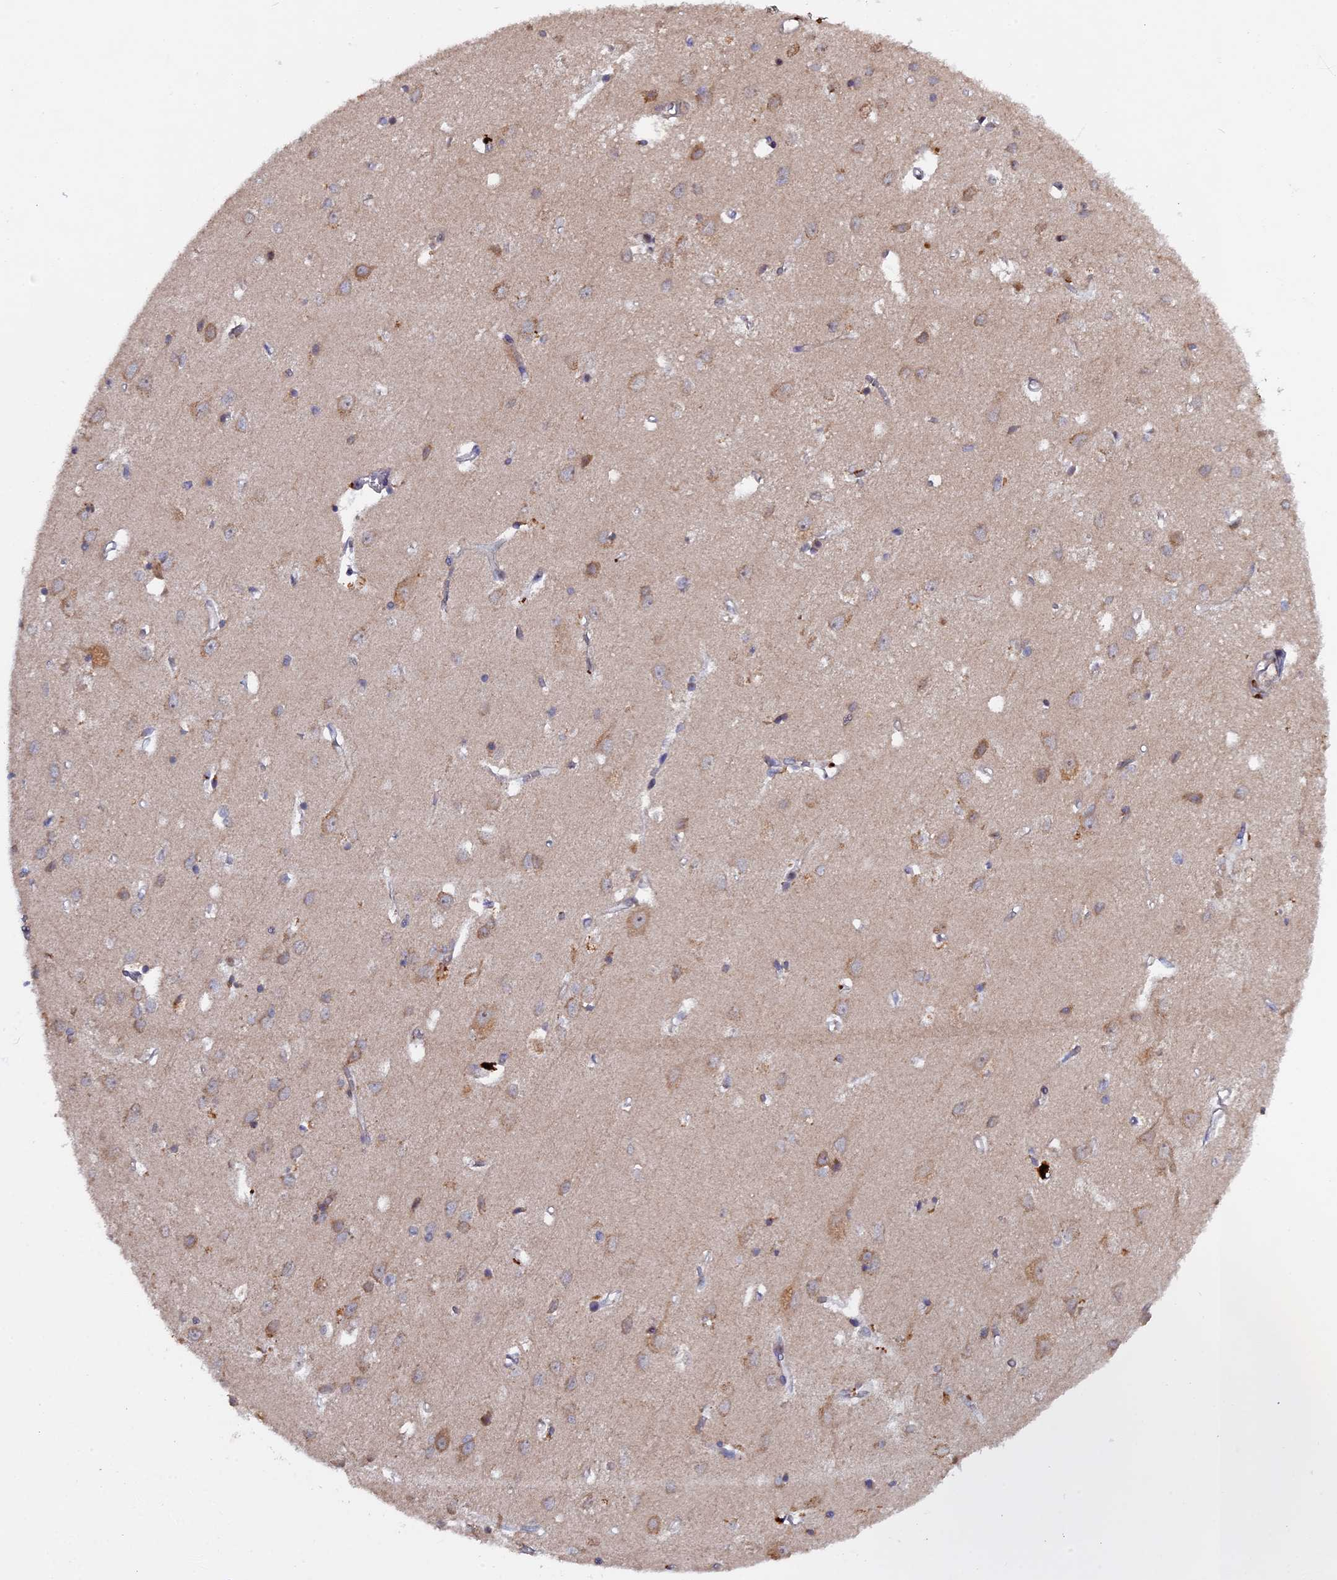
{"staining": {"intensity": "moderate", "quantity": "25%-75%", "location": "cytoplasmic/membranous"}, "tissue": "cerebral cortex", "cell_type": "Endothelial cells", "image_type": "normal", "snomed": [{"axis": "morphology", "description": "Normal tissue, NOS"}, {"axis": "topography", "description": "Cerebral cortex"}], "caption": "Moderate cytoplasmic/membranous positivity for a protein is identified in approximately 25%-75% of endothelial cells of unremarkable cerebral cortex using IHC.", "gene": "RAB15", "patient": {"sex": "female", "age": 64}}